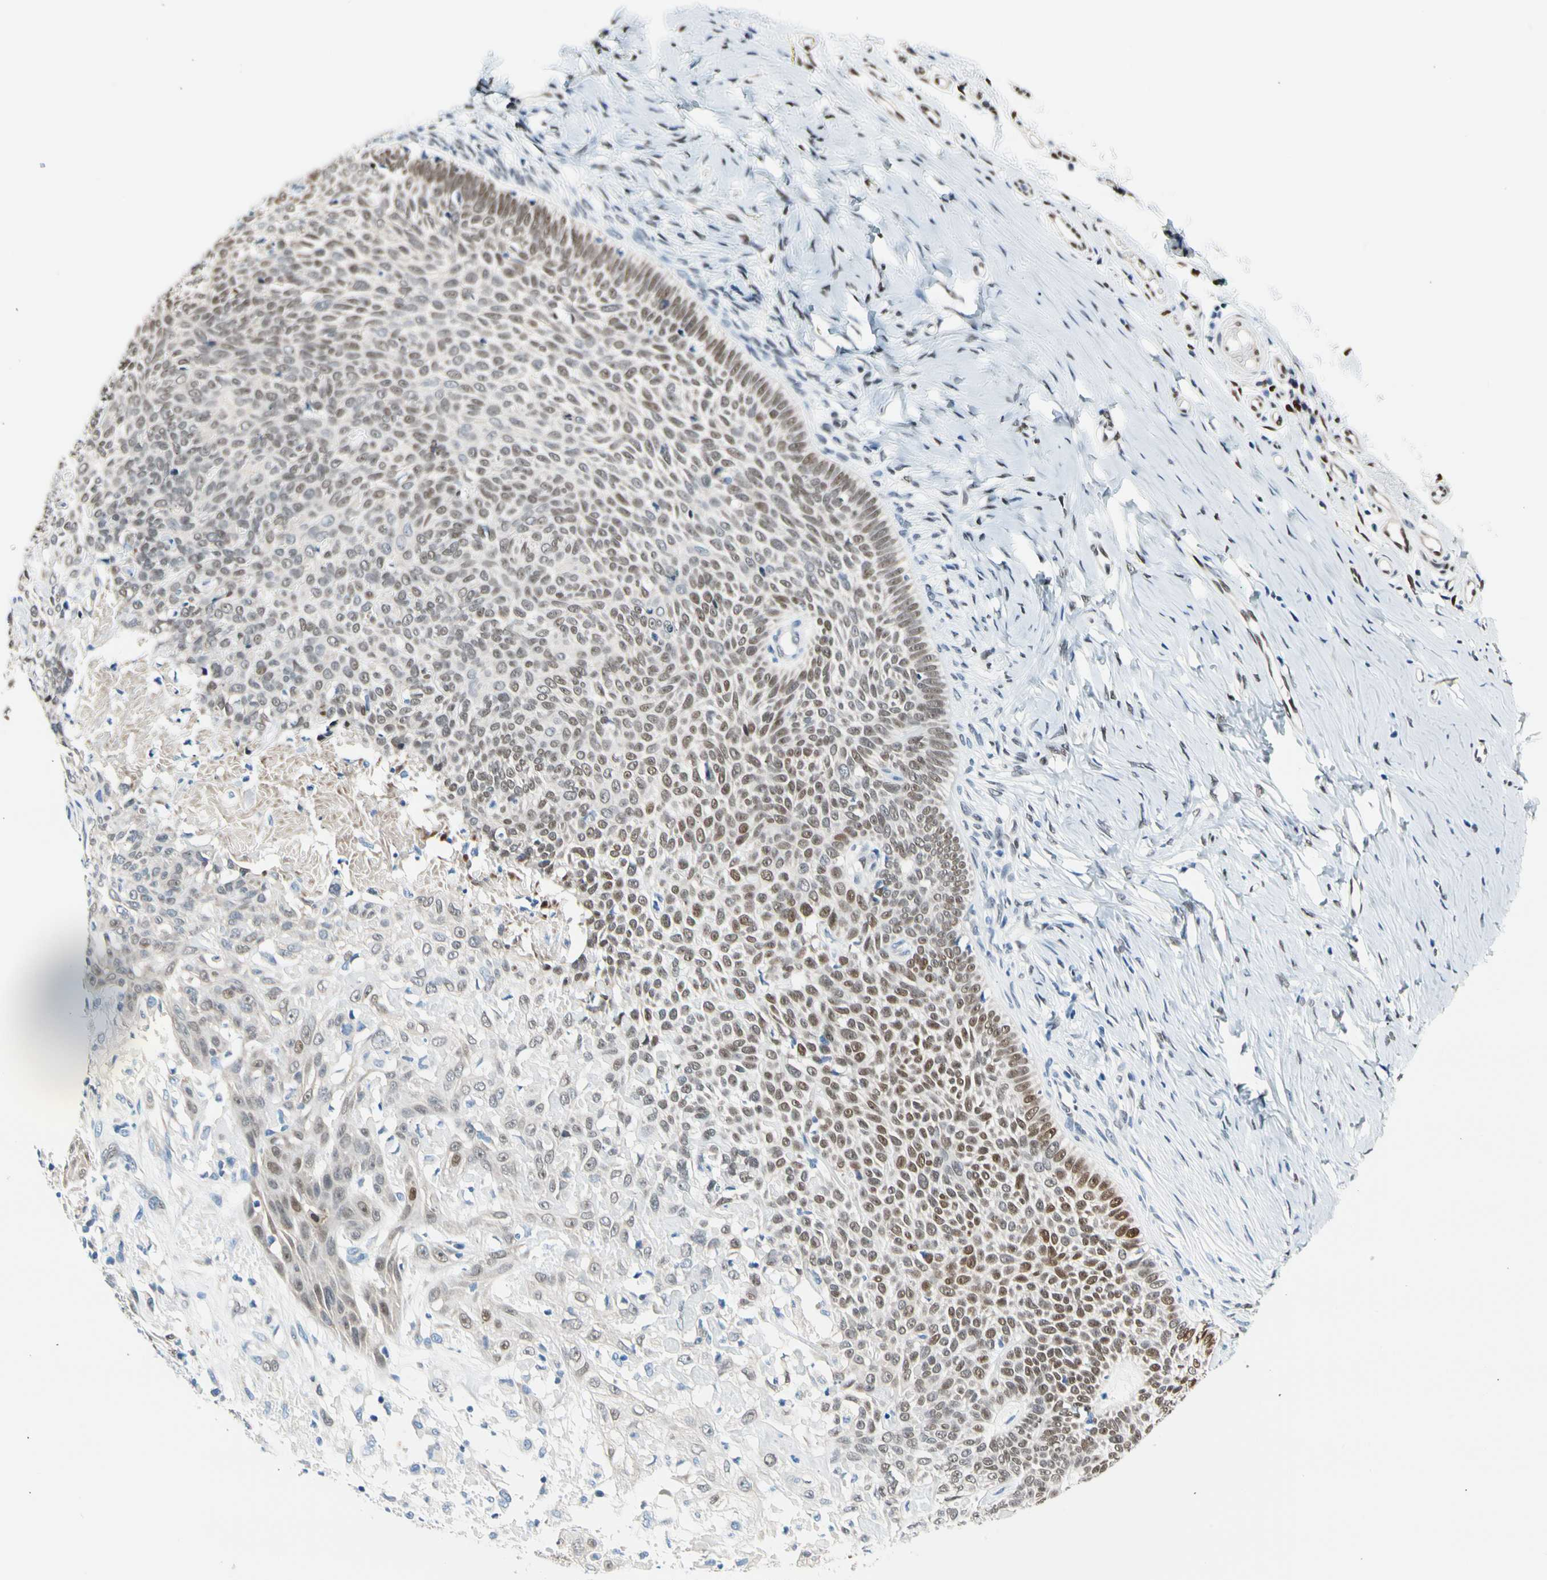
{"staining": {"intensity": "moderate", "quantity": ">75%", "location": "nuclear"}, "tissue": "skin cancer", "cell_type": "Tumor cells", "image_type": "cancer", "snomed": [{"axis": "morphology", "description": "Normal tissue, NOS"}, {"axis": "morphology", "description": "Basal cell carcinoma"}, {"axis": "topography", "description": "Skin"}], "caption": "Immunohistochemistry histopathology image of neoplastic tissue: skin basal cell carcinoma stained using immunohistochemistry demonstrates medium levels of moderate protein expression localized specifically in the nuclear of tumor cells, appearing as a nuclear brown color.", "gene": "NFIA", "patient": {"sex": "male", "age": 87}}